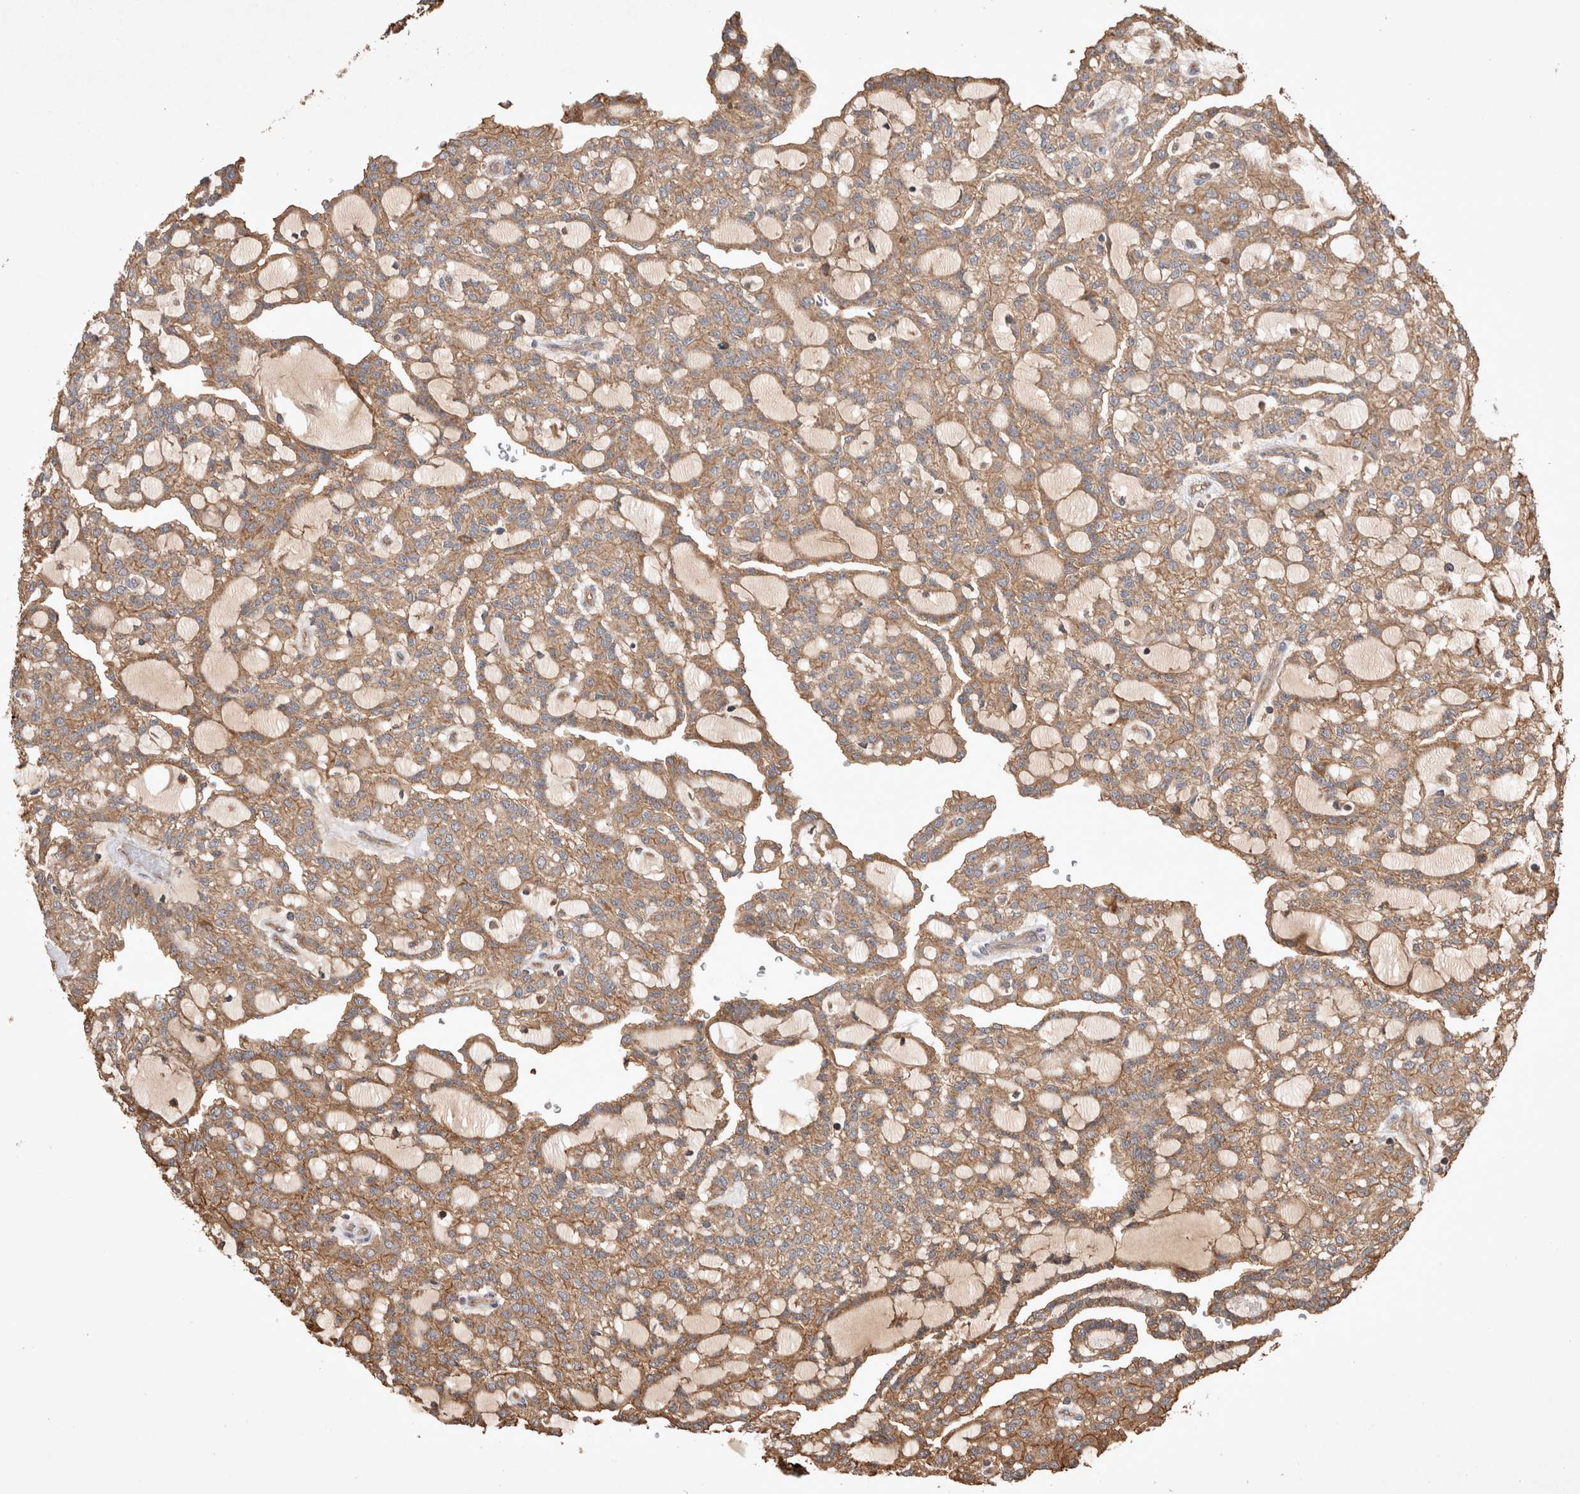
{"staining": {"intensity": "moderate", "quantity": ">75%", "location": "cytoplasmic/membranous"}, "tissue": "renal cancer", "cell_type": "Tumor cells", "image_type": "cancer", "snomed": [{"axis": "morphology", "description": "Adenocarcinoma, NOS"}, {"axis": "topography", "description": "Kidney"}], "caption": "Human adenocarcinoma (renal) stained for a protein (brown) displays moderate cytoplasmic/membranous positive staining in approximately >75% of tumor cells.", "gene": "SERAC1", "patient": {"sex": "male", "age": 63}}